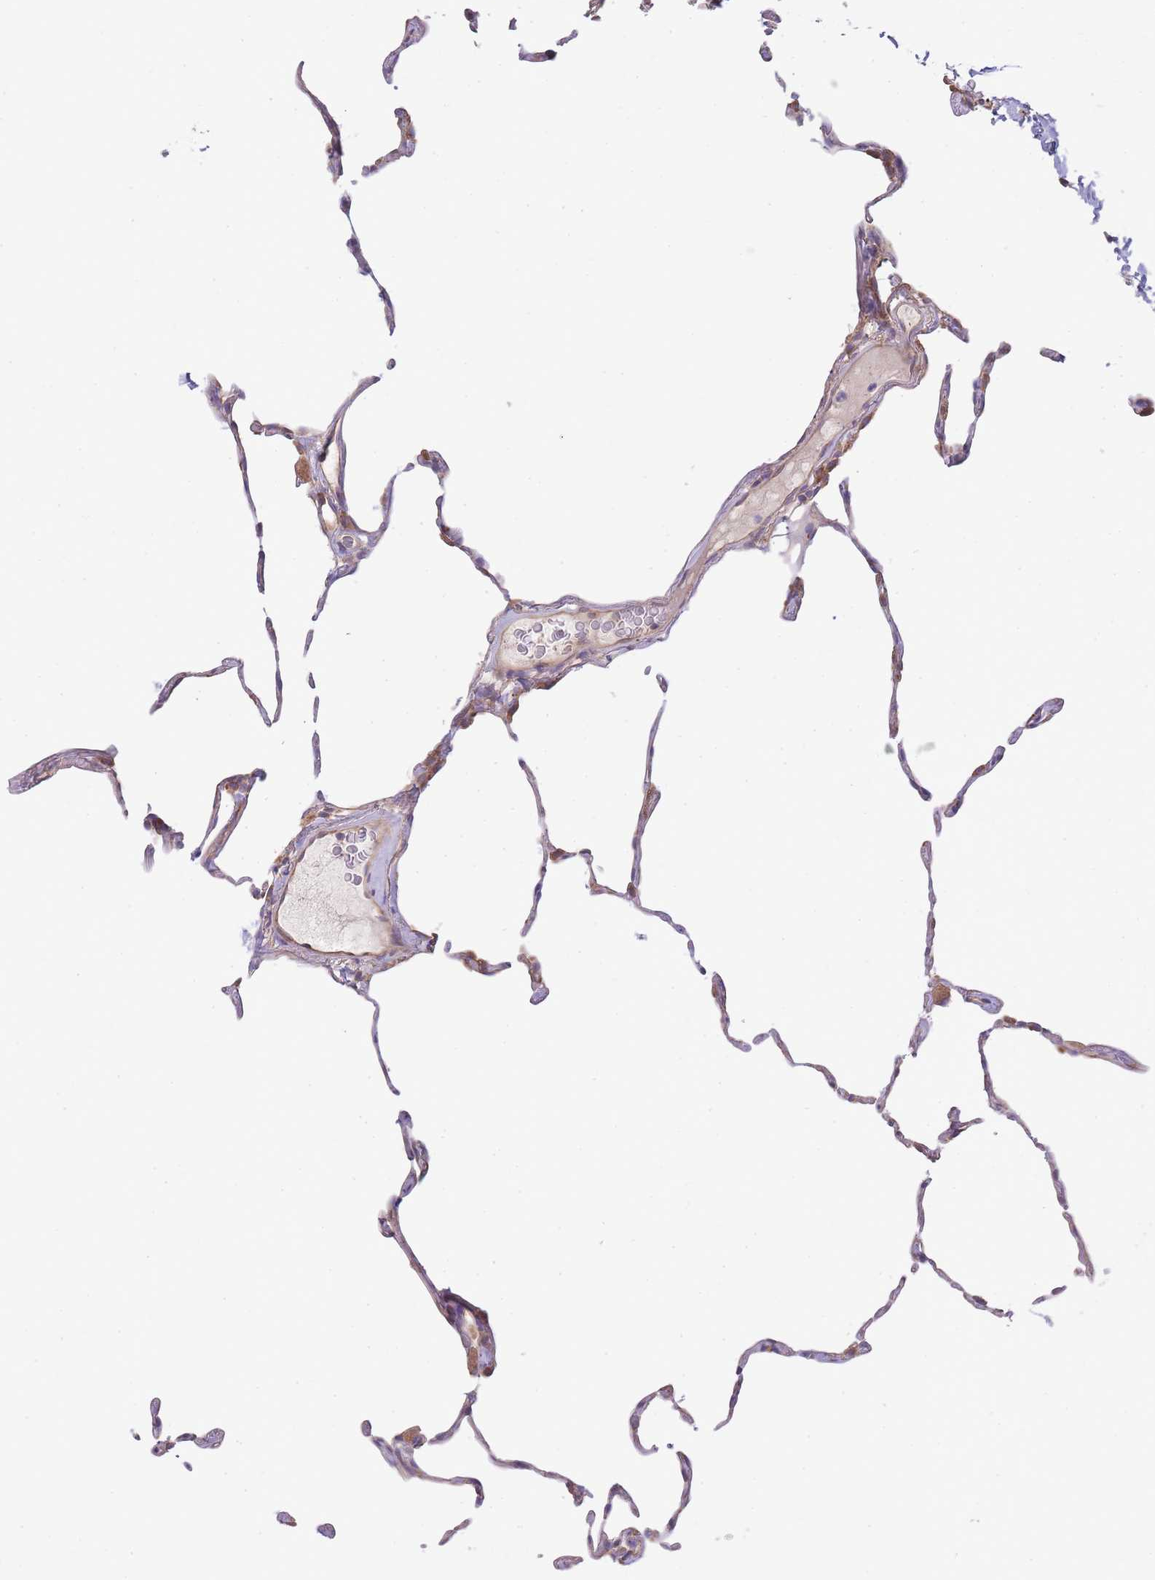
{"staining": {"intensity": "negative", "quantity": "none", "location": "none"}, "tissue": "lung", "cell_type": "Alveolar cells", "image_type": "normal", "snomed": [{"axis": "morphology", "description": "Normal tissue, NOS"}, {"axis": "topography", "description": "Lung"}], "caption": "The histopathology image shows no staining of alveolar cells in normal lung. (DAB (3,3'-diaminobenzidine) immunohistochemistry visualized using brightfield microscopy, high magnification).", "gene": "BEX1", "patient": {"sex": "female", "age": 57}}